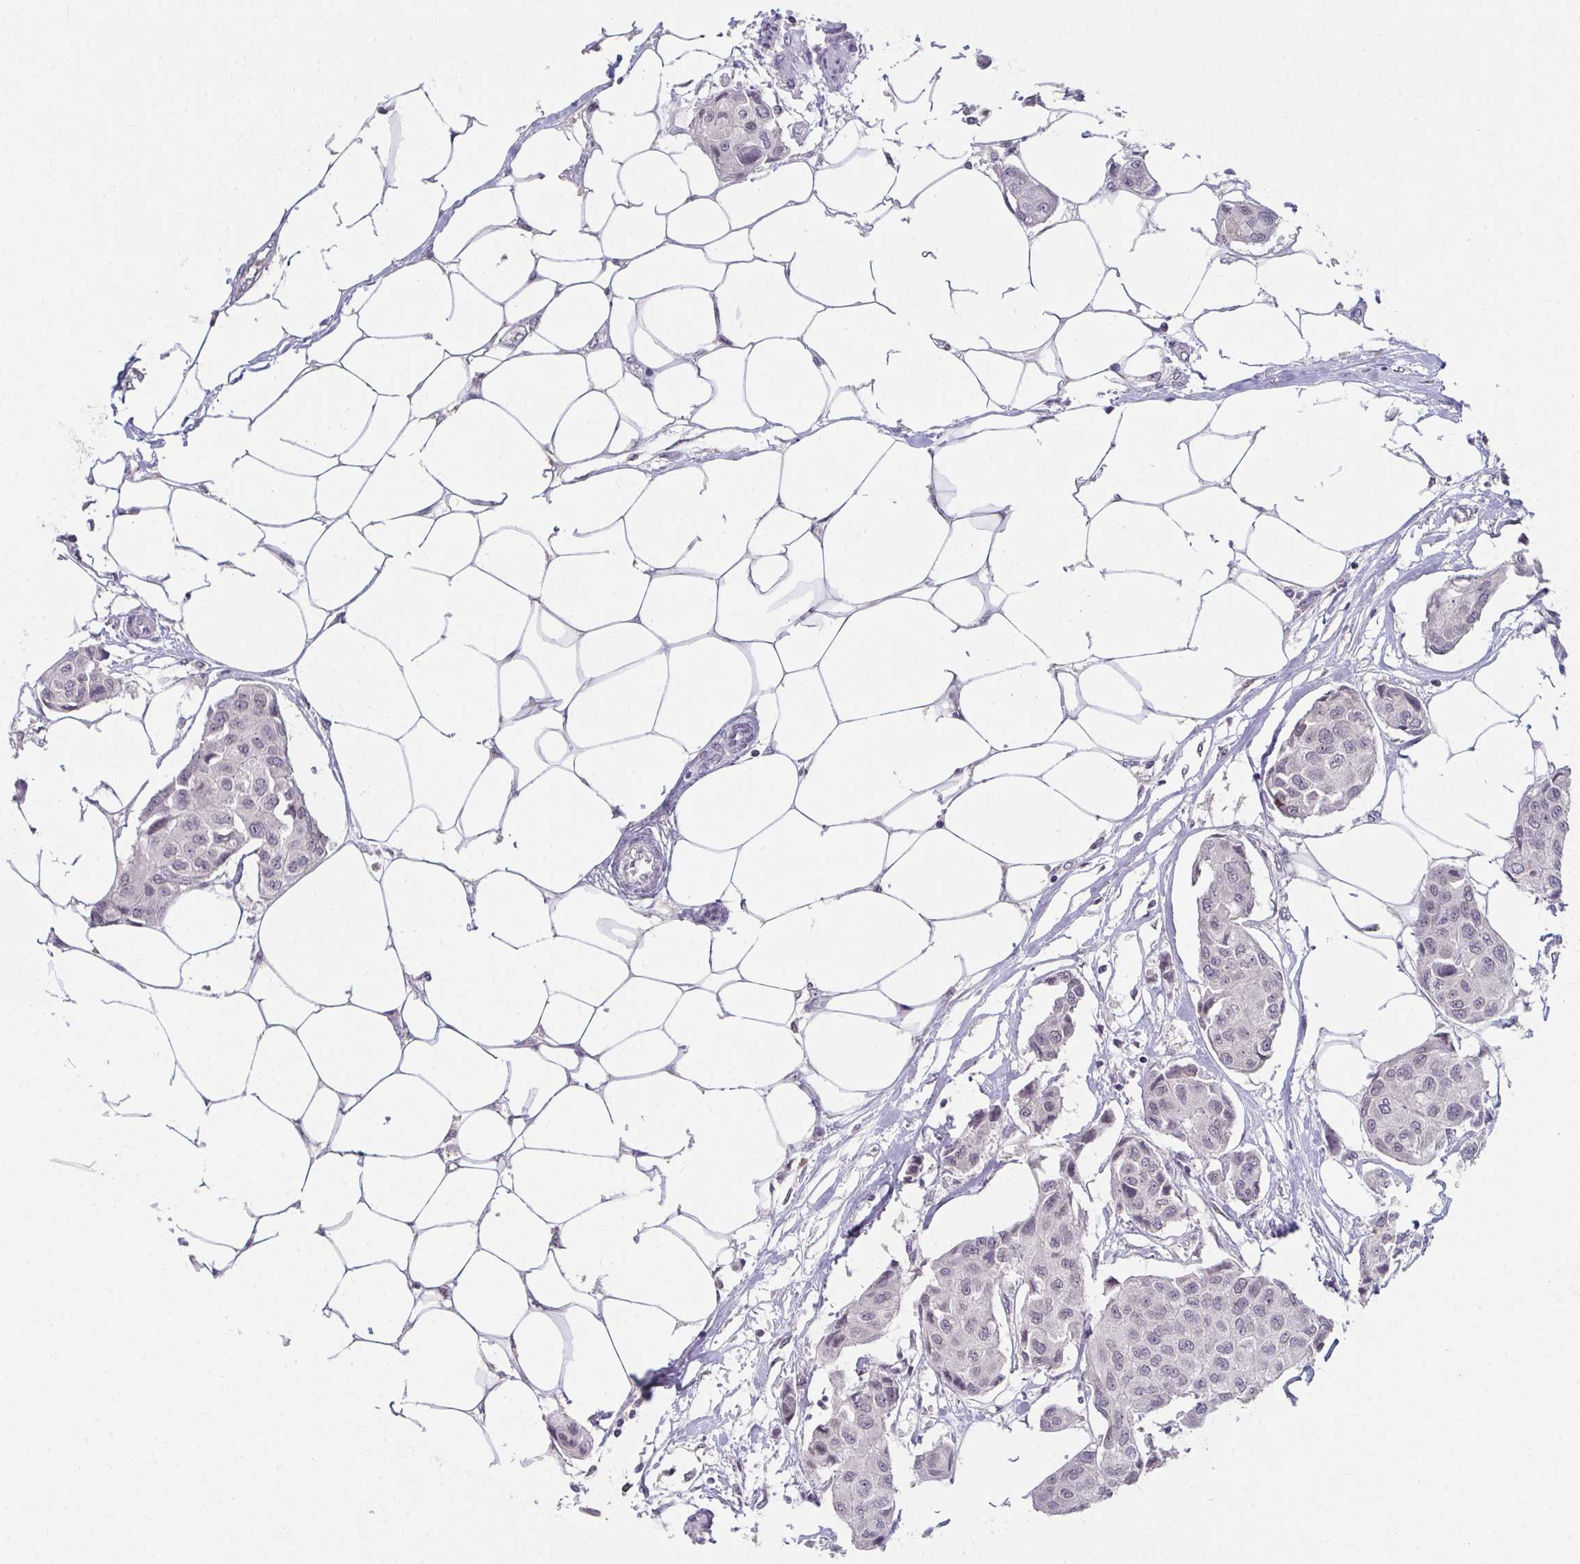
{"staining": {"intensity": "negative", "quantity": "none", "location": "none"}, "tissue": "breast cancer", "cell_type": "Tumor cells", "image_type": "cancer", "snomed": [{"axis": "morphology", "description": "Duct carcinoma"}, {"axis": "topography", "description": "Breast"}, {"axis": "topography", "description": "Lymph node"}], "caption": "Protein analysis of invasive ductal carcinoma (breast) demonstrates no significant staining in tumor cells. (DAB (3,3'-diaminobenzidine) immunohistochemistry (IHC) visualized using brightfield microscopy, high magnification).", "gene": "NUP133", "patient": {"sex": "female", "age": 80}}